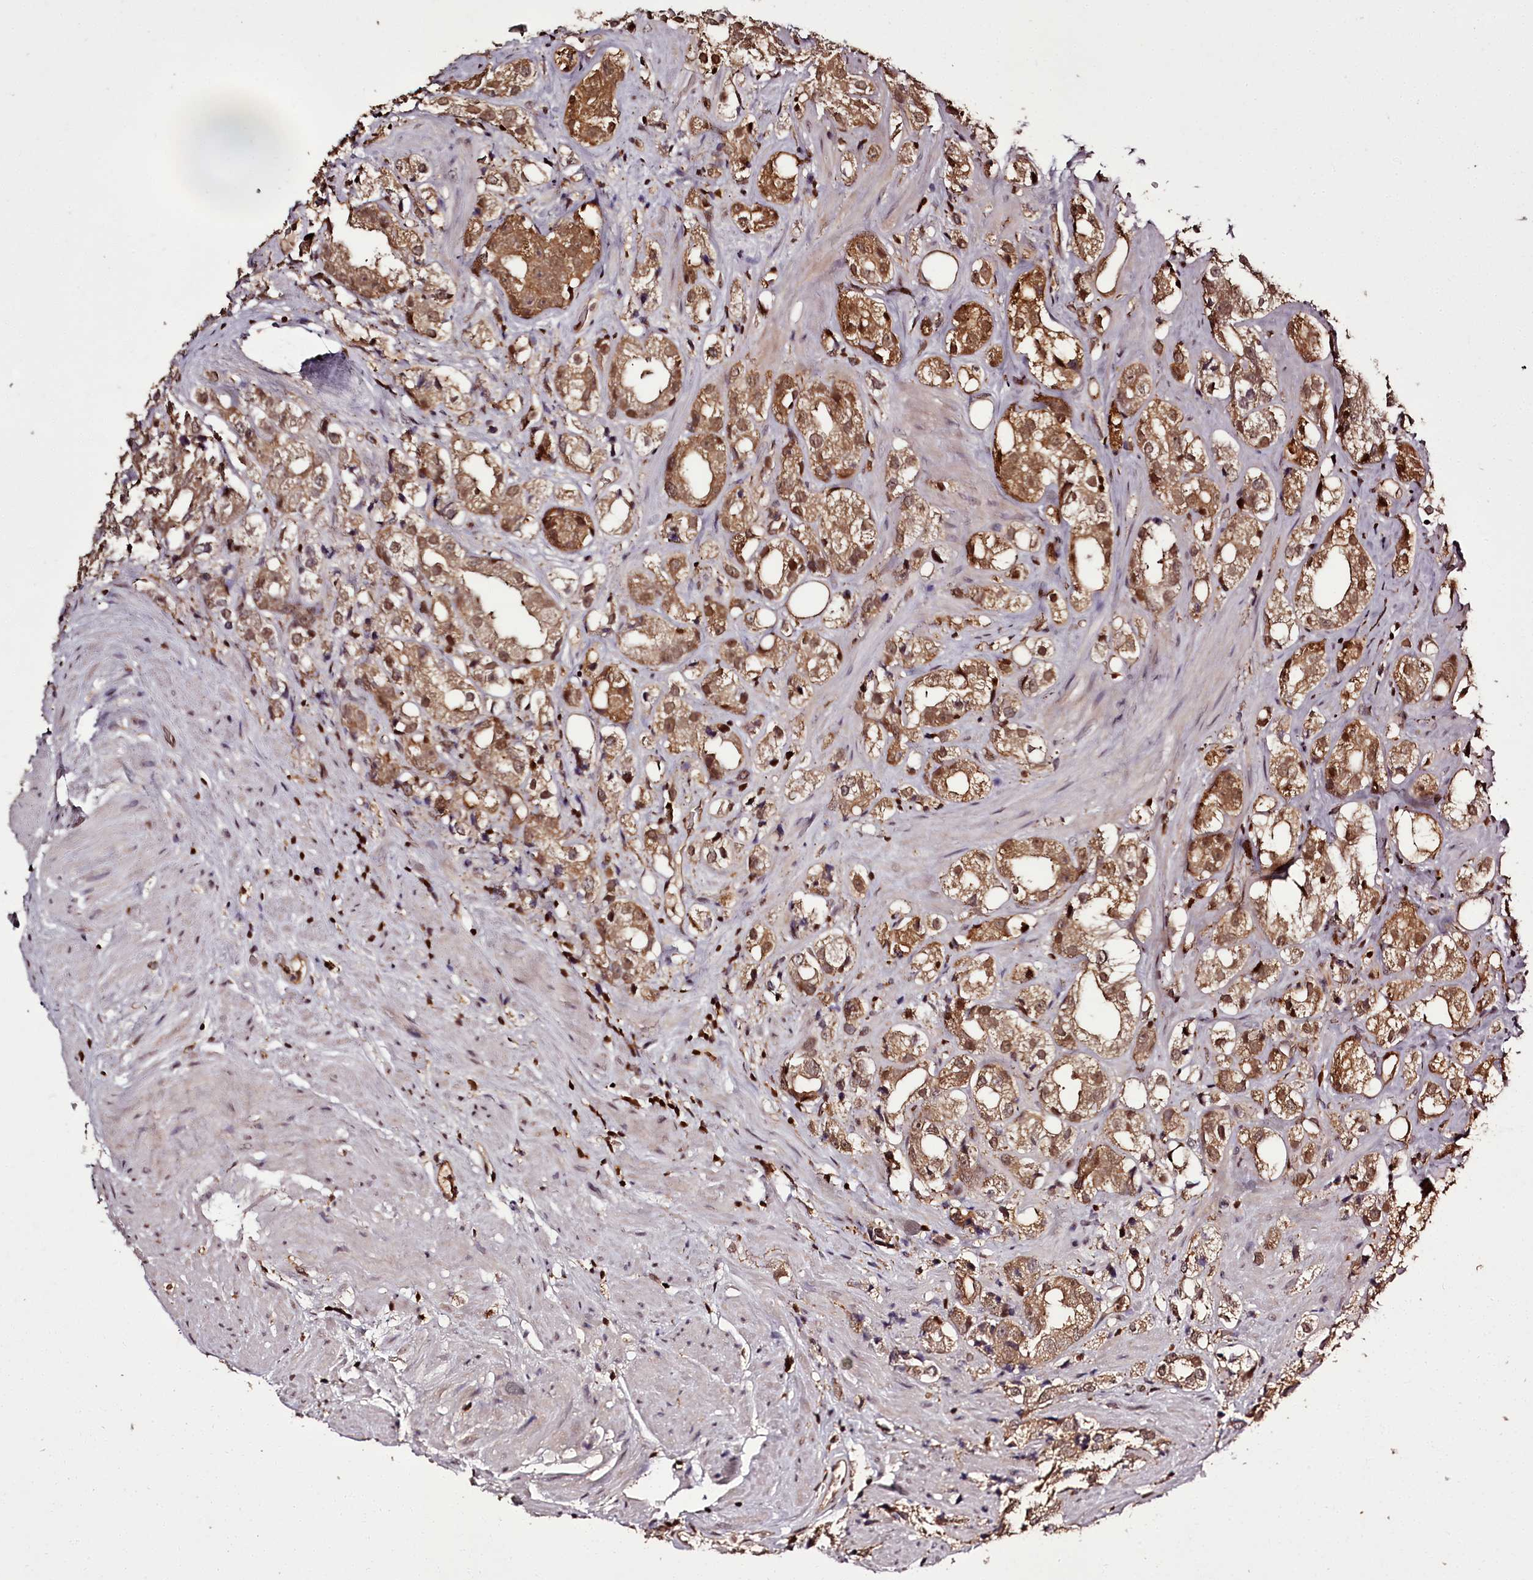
{"staining": {"intensity": "moderate", "quantity": ">75%", "location": "cytoplasmic/membranous,nuclear"}, "tissue": "prostate cancer", "cell_type": "Tumor cells", "image_type": "cancer", "snomed": [{"axis": "morphology", "description": "Adenocarcinoma, NOS"}, {"axis": "topography", "description": "Prostate"}], "caption": "Moderate cytoplasmic/membranous and nuclear protein positivity is present in about >75% of tumor cells in prostate cancer.", "gene": "NPRL2", "patient": {"sex": "male", "age": 79}}